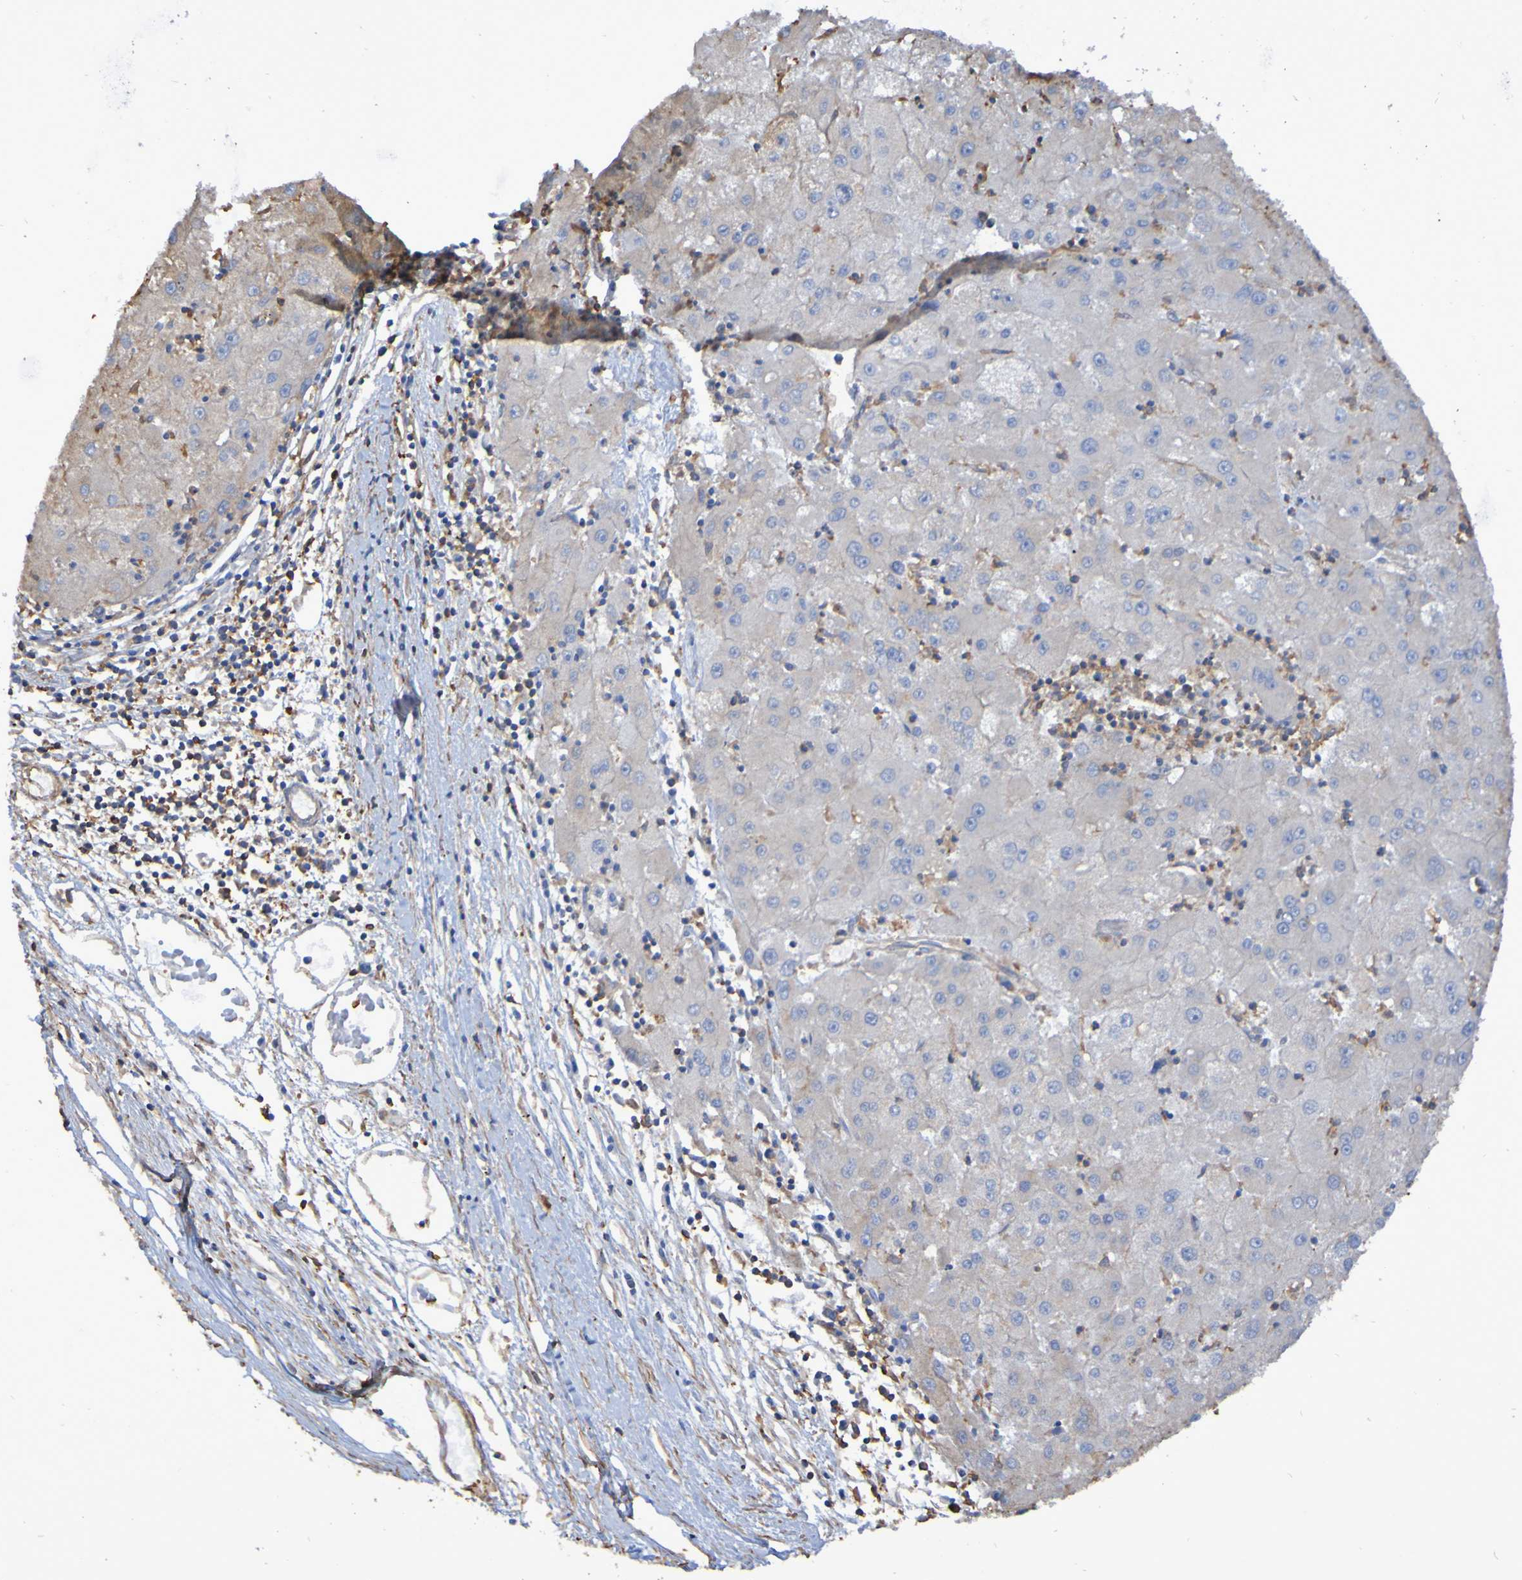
{"staining": {"intensity": "negative", "quantity": "none", "location": "none"}, "tissue": "liver cancer", "cell_type": "Tumor cells", "image_type": "cancer", "snomed": [{"axis": "morphology", "description": "Carcinoma, Hepatocellular, NOS"}, {"axis": "topography", "description": "Liver"}], "caption": "An immunohistochemistry (IHC) photomicrograph of hepatocellular carcinoma (liver) is shown. There is no staining in tumor cells of hepatocellular carcinoma (liver).", "gene": "SYNJ1", "patient": {"sex": "male", "age": 72}}